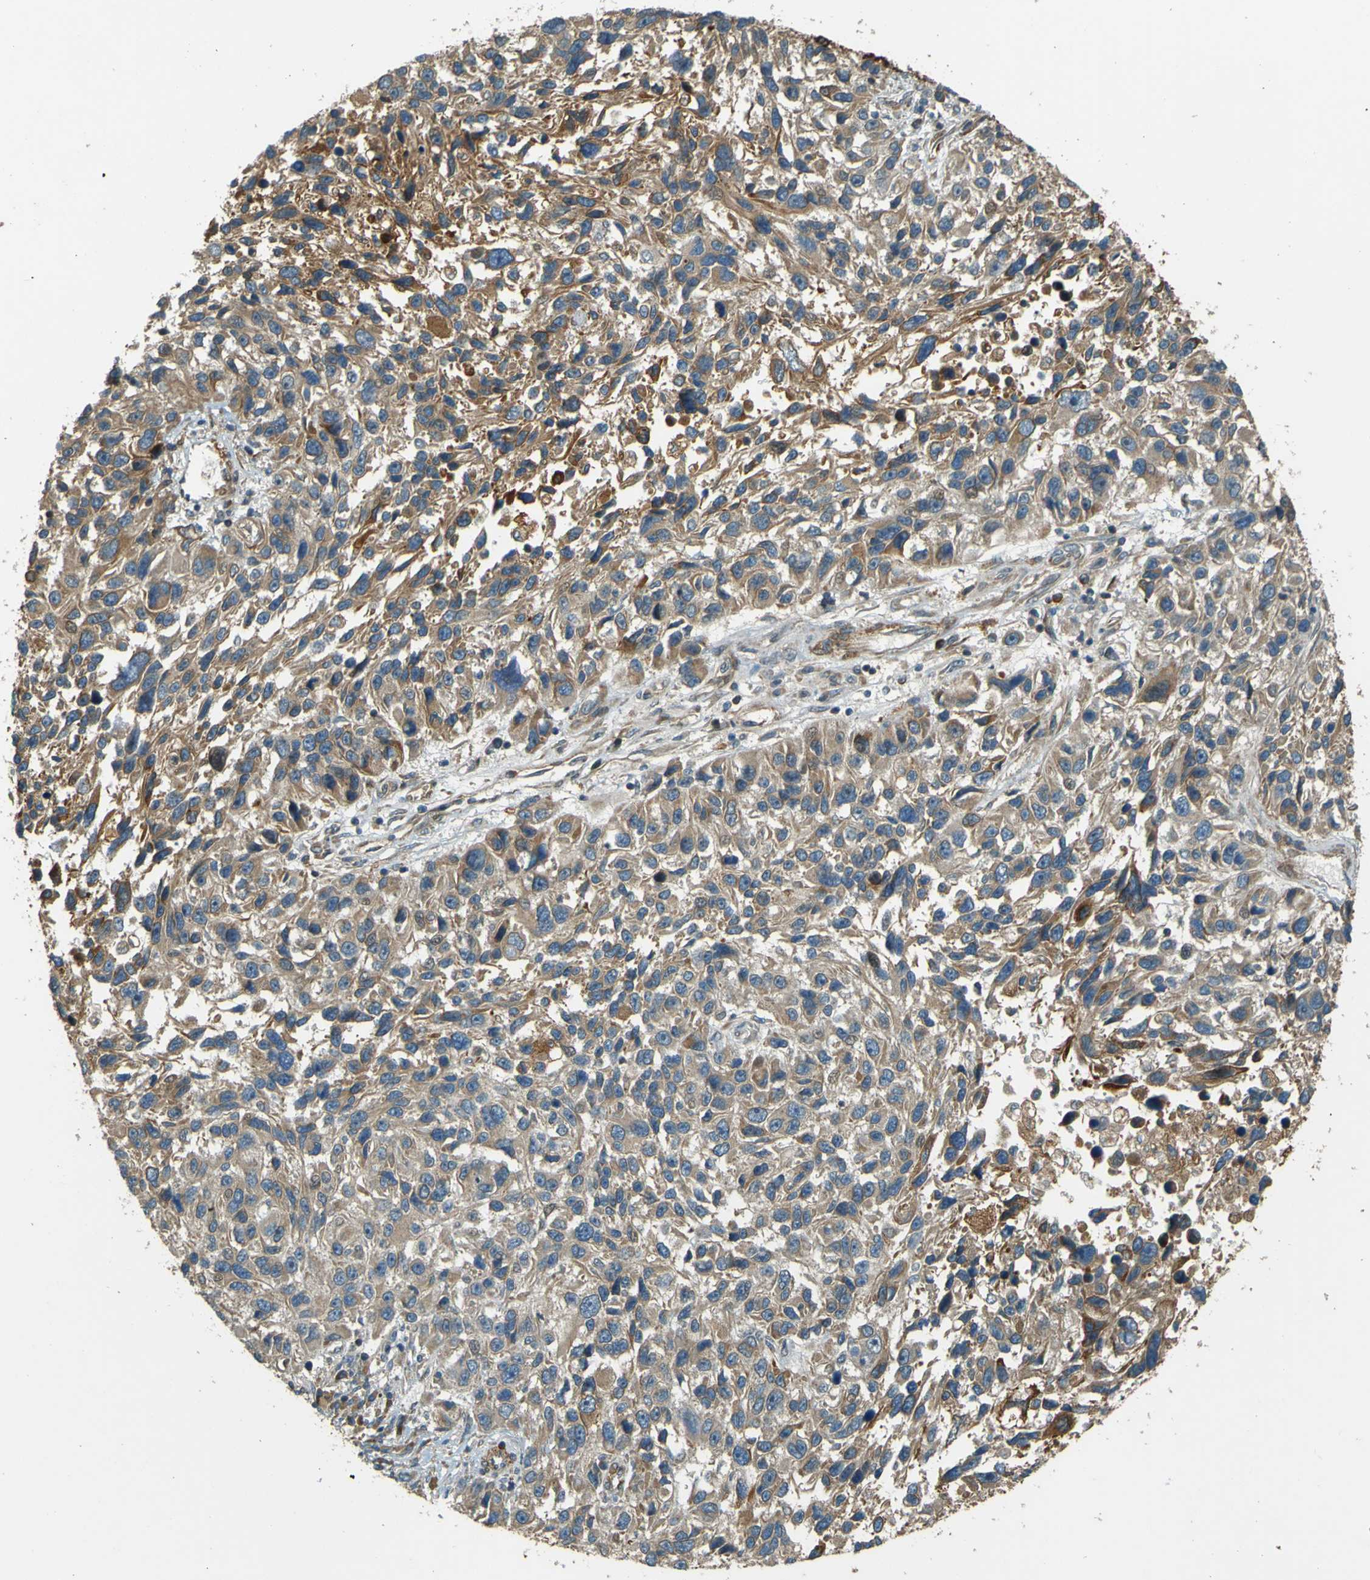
{"staining": {"intensity": "weak", "quantity": ">75%", "location": "cytoplasmic/membranous"}, "tissue": "melanoma", "cell_type": "Tumor cells", "image_type": "cancer", "snomed": [{"axis": "morphology", "description": "Malignant melanoma, NOS"}, {"axis": "topography", "description": "Skin"}], "caption": "A photomicrograph of human malignant melanoma stained for a protein demonstrates weak cytoplasmic/membranous brown staining in tumor cells. Using DAB (brown) and hematoxylin (blue) stains, captured at high magnification using brightfield microscopy.", "gene": "LPCAT1", "patient": {"sex": "male", "age": 53}}